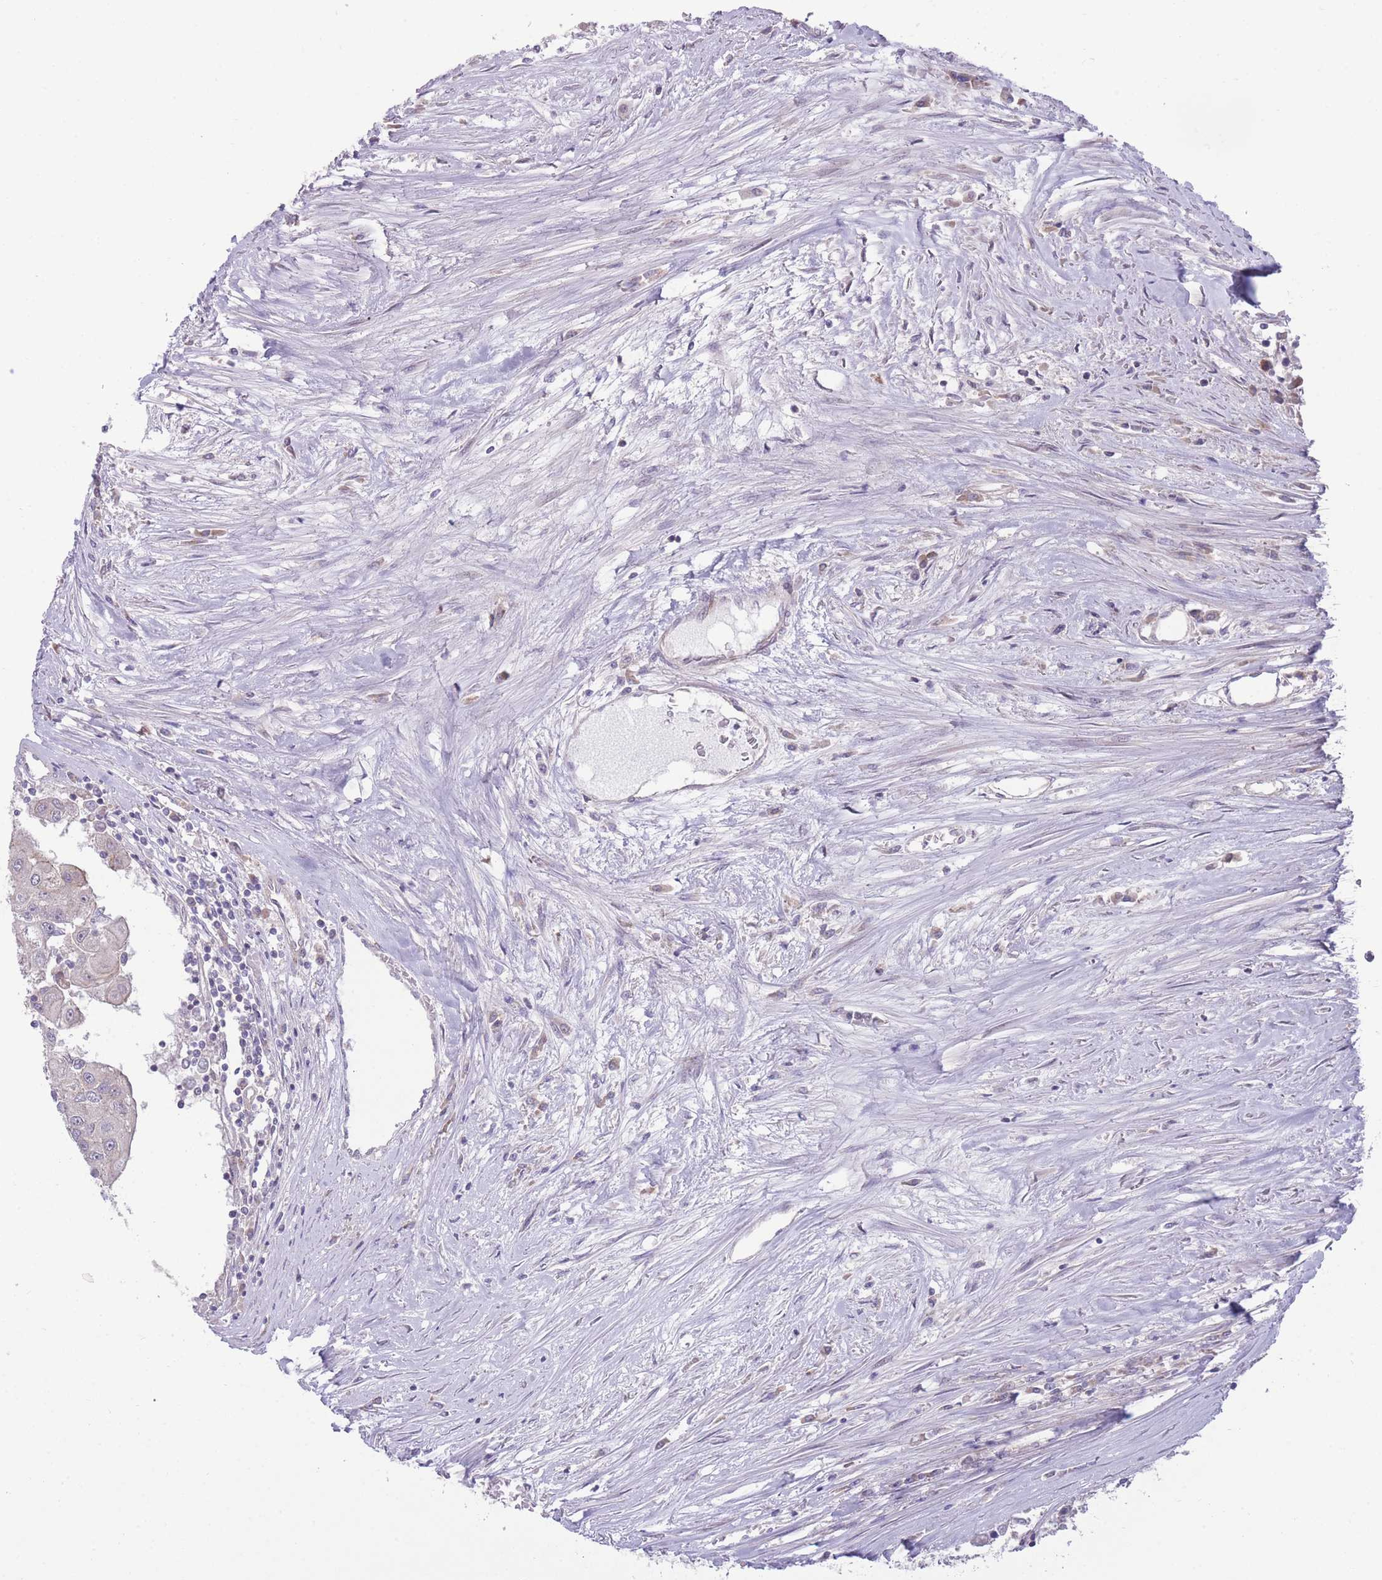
{"staining": {"intensity": "negative", "quantity": "none", "location": "none"}, "tissue": "urothelial cancer", "cell_type": "Tumor cells", "image_type": "cancer", "snomed": [{"axis": "morphology", "description": "Urothelial carcinoma, High grade"}, {"axis": "topography", "description": "Urinary bladder"}], "caption": "High-grade urothelial carcinoma was stained to show a protein in brown. There is no significant expression in tumor cells.", "gene": "RIC8A", "patient": {"sex": "female", "age": 85}}